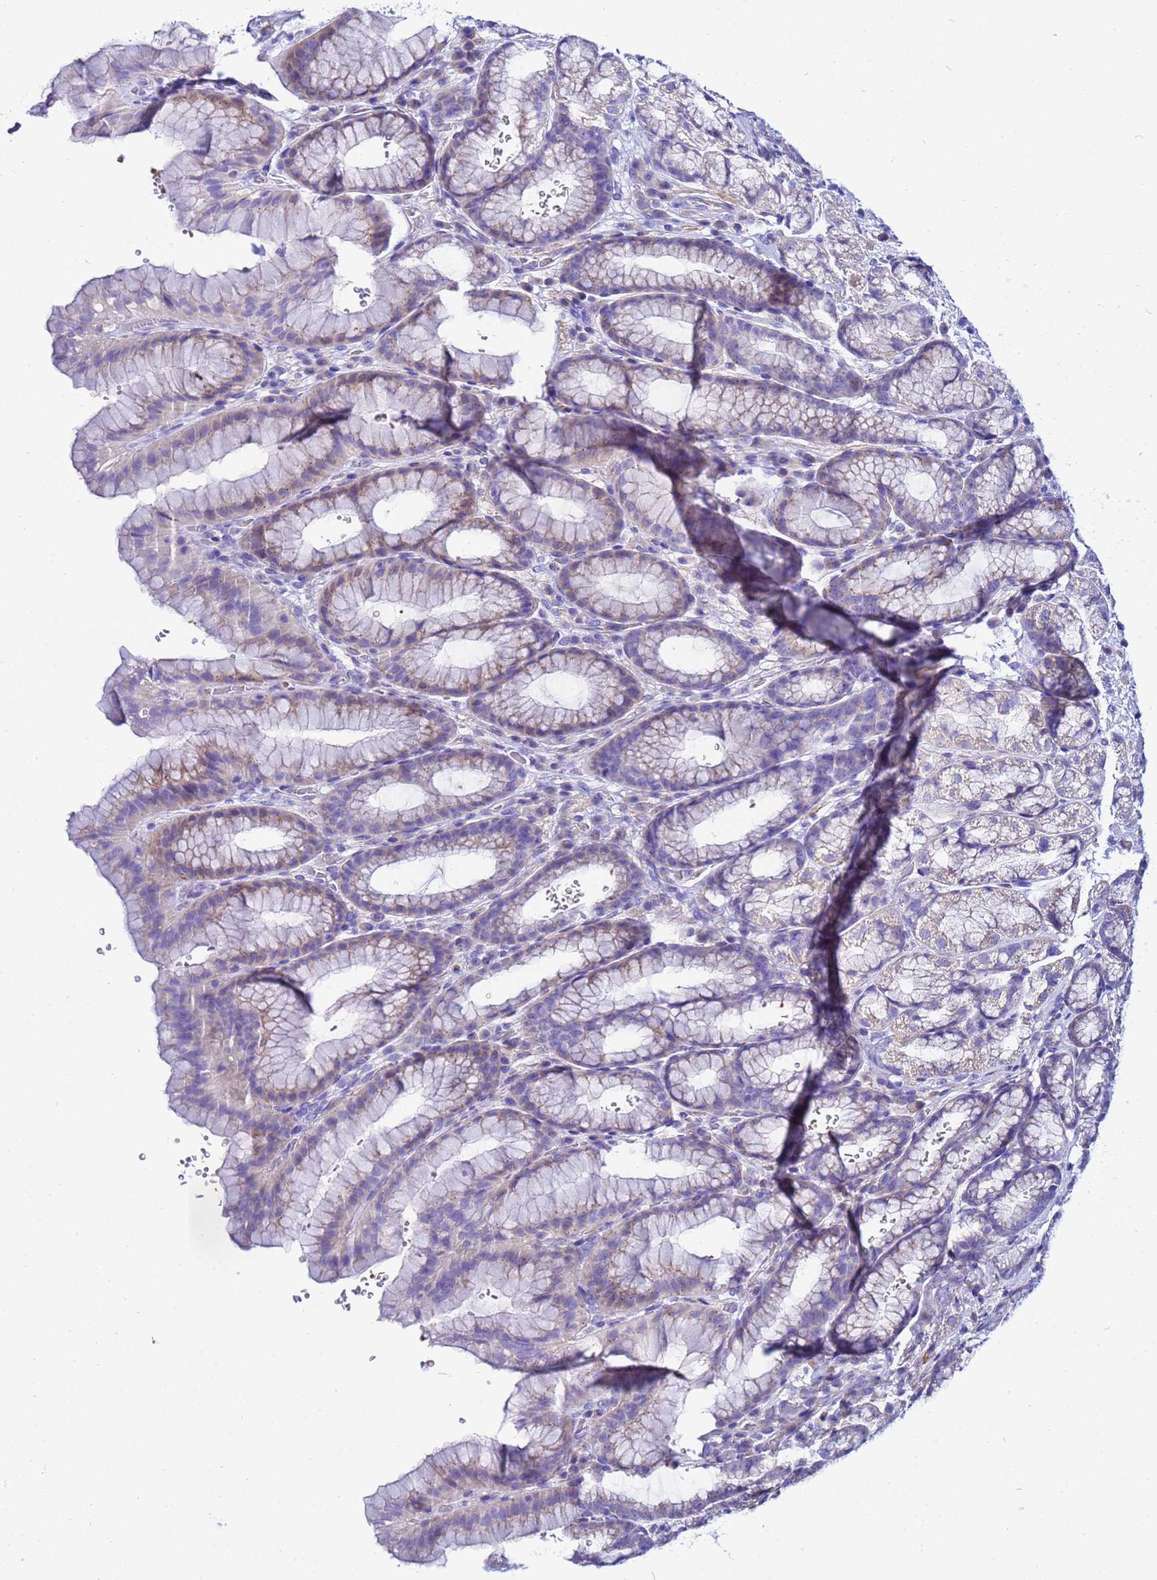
{"staining": {"intensity": "weak", "quantity": "<25%", "location": "cytoplasmic/membranous"}, "tissue": "stomach", "cell_type": "Glandular cells", "image_type": "normal", "snomed": [{"axis": "morphology", "description": "Normal tissue, NOS"}, {"axis": "morphology", "description": "Adenocarcinoma, NOS"}, {"axis": "topography", "description": "Stomach"}], "caption": "Immunohistochemistry of unremarkable human stomach reveals no expression in glandular cells. The staining was performed using DAB (3,3'-diaminobenzidine) to visualize the protein expression in brown, while the nuclei were stained in blue with hematoxylin (Magnification: 20x).", "gene": "USP18", "patient": {"sex": "male", "age": 57}}